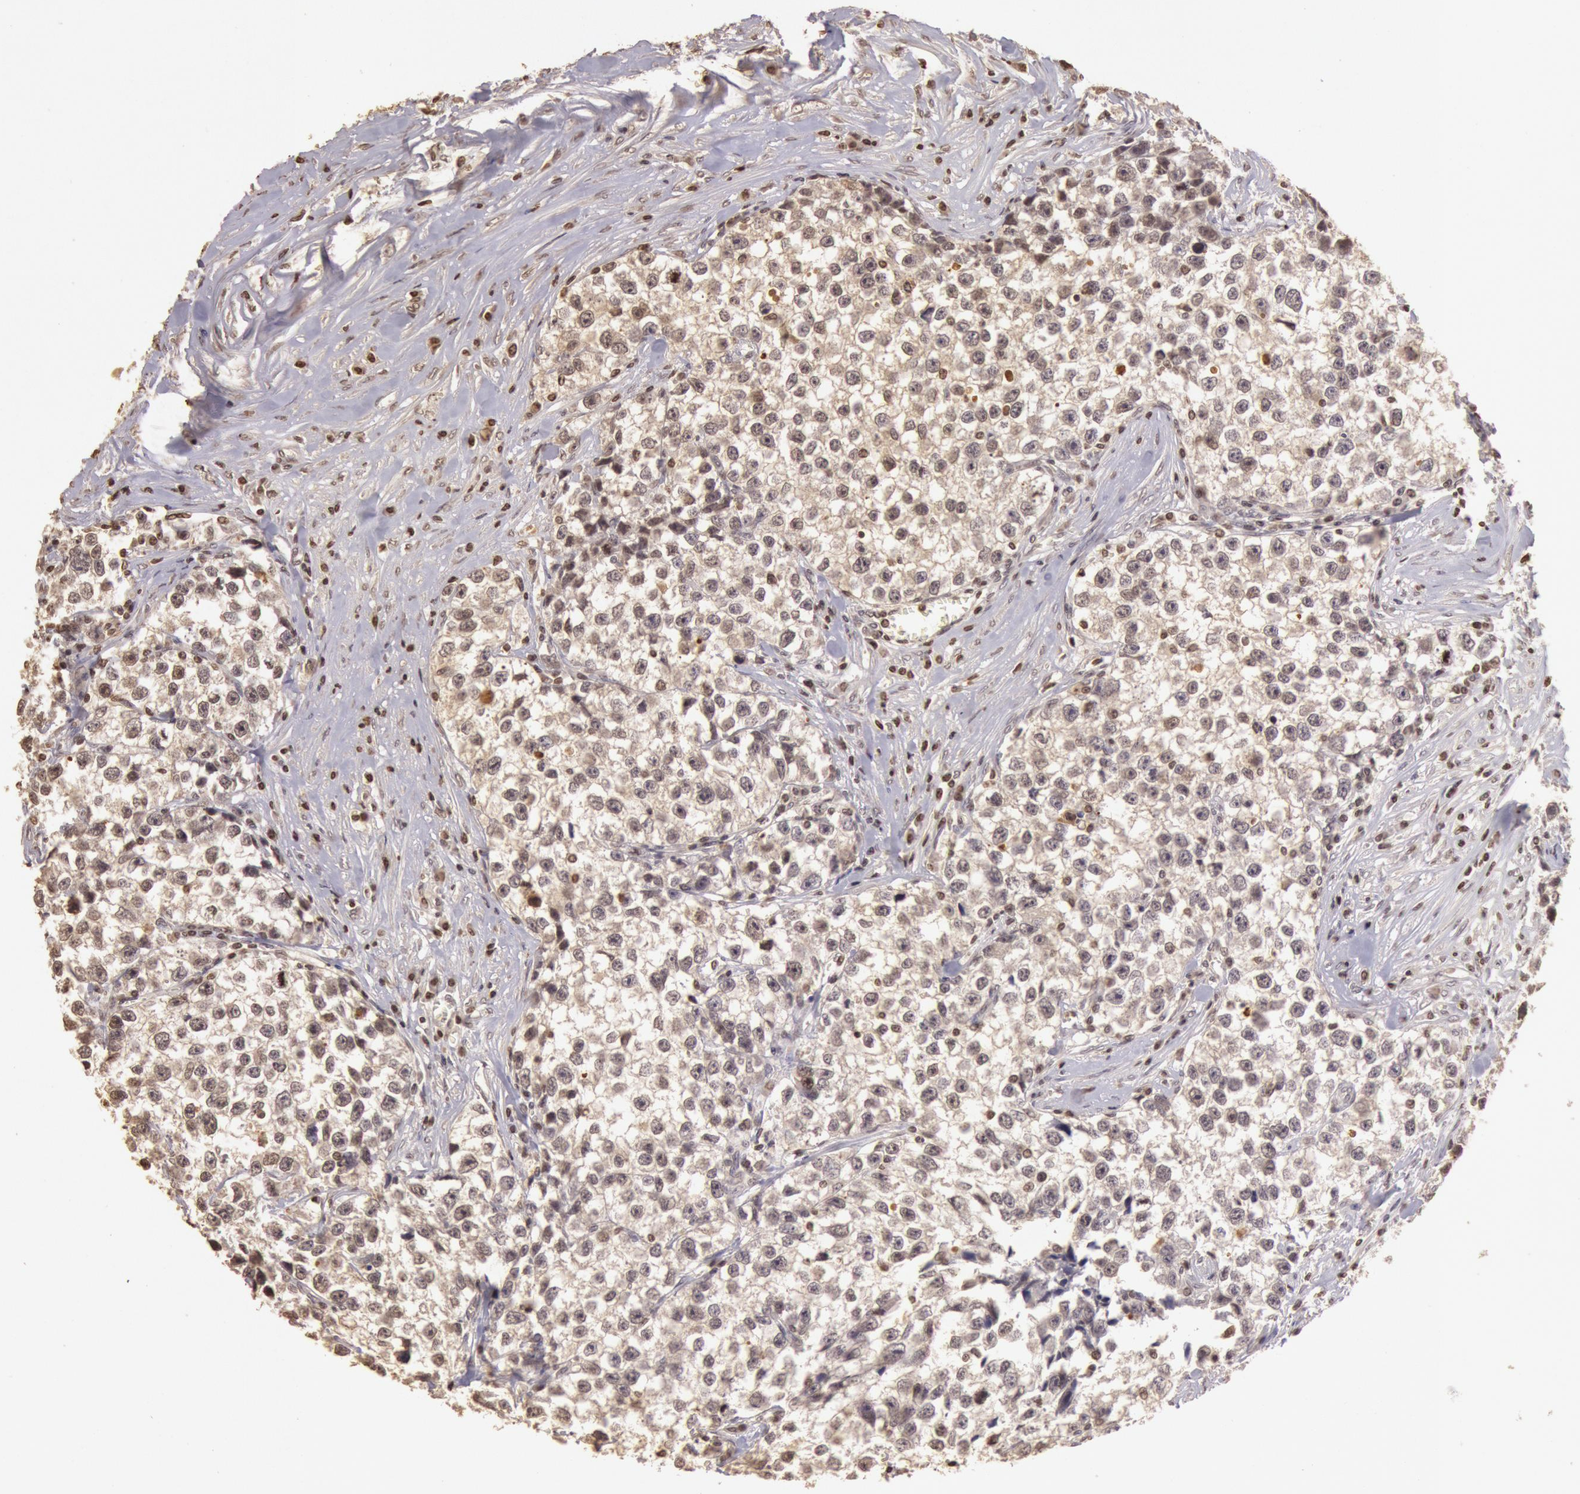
{"staining": {"intensity": "weak", "quantity": "25%-75%", "location": "cytoplasmic/membranous,nuclear"}, "tissue": "testis cancer", "cell_type": "Tumor cells", "image_type": "cancer", "snomed": [{"axis": "morphology", "description": "Seminoma, NOS"}, {"axis": "morphology", "description": "Carcinoma, Embryonal, NOS"}, {"axis": "topography", "description": "Testis"}], "caption": "This micrograph shows IHC staining of human testis cancer (embryonal carcinoma), with low weak cytoplasmic/membranous and nuclear expression in approximately 25%-75% of tumor cells.", "gene": "SOD1", "patient": {"sex": "male", "age": 30}}